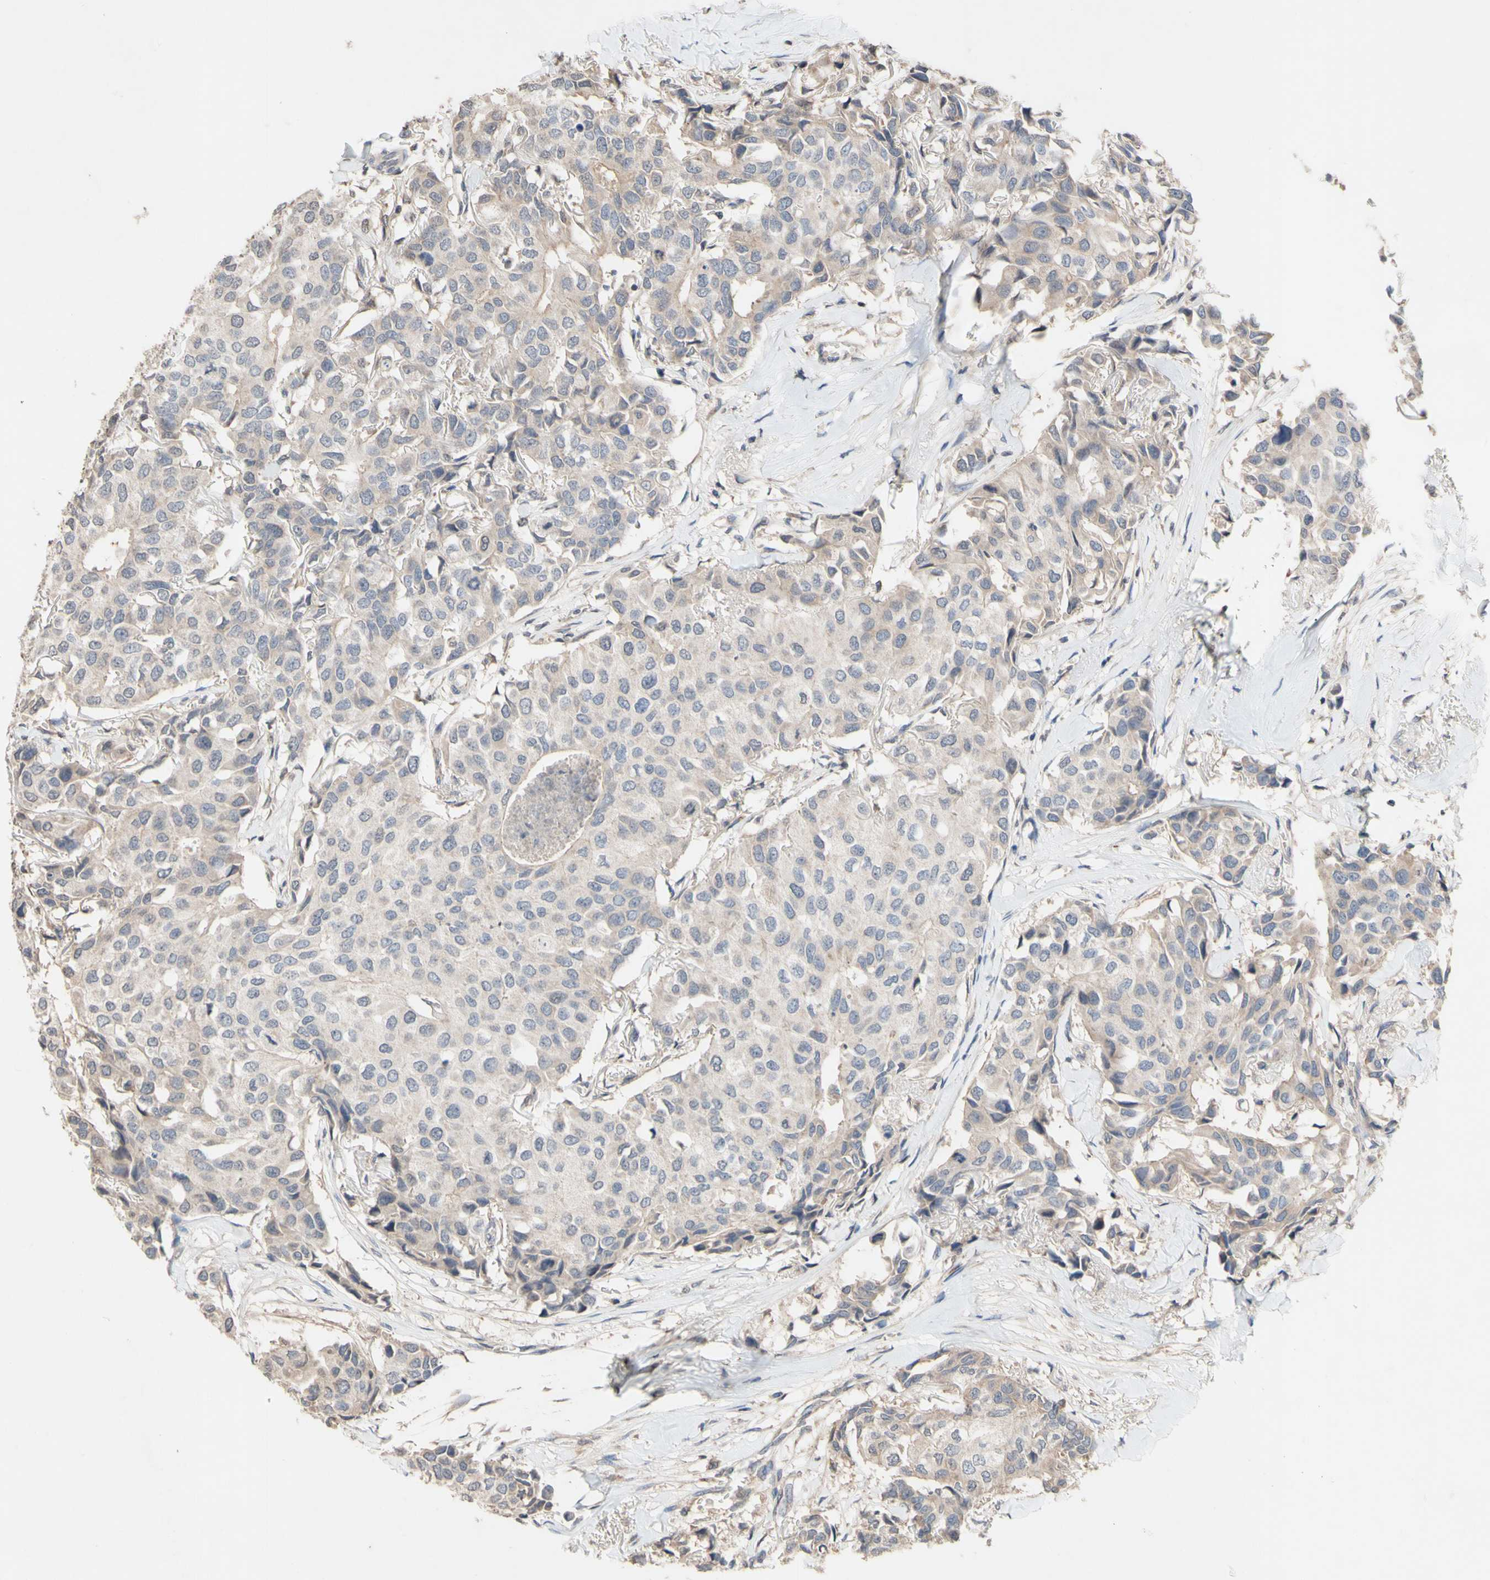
{"staining": {"intensity": "weak", "quantity": "25%-75%", "location": "cytoplasmic/membranous"}, "tissue": "breast cancer", "cell_type": "Tumor cells", "image_type": "cancer", "snomed": [{"axis": "morphology", "description": "Duct carcinoma"}, {"axis": "topography", "description": "Breast"}], "caption": "A high-resolution photomicrograph shows immunohistochemistry staining of breast cancer (infiltrating ductal carcinoma), which demonstrates weak cytoplasmic/membranous staining in approximately 25%-75% of tumor cells.", "gene": "NECTIN3", "patient": {"sex": "female", "age": 80}}